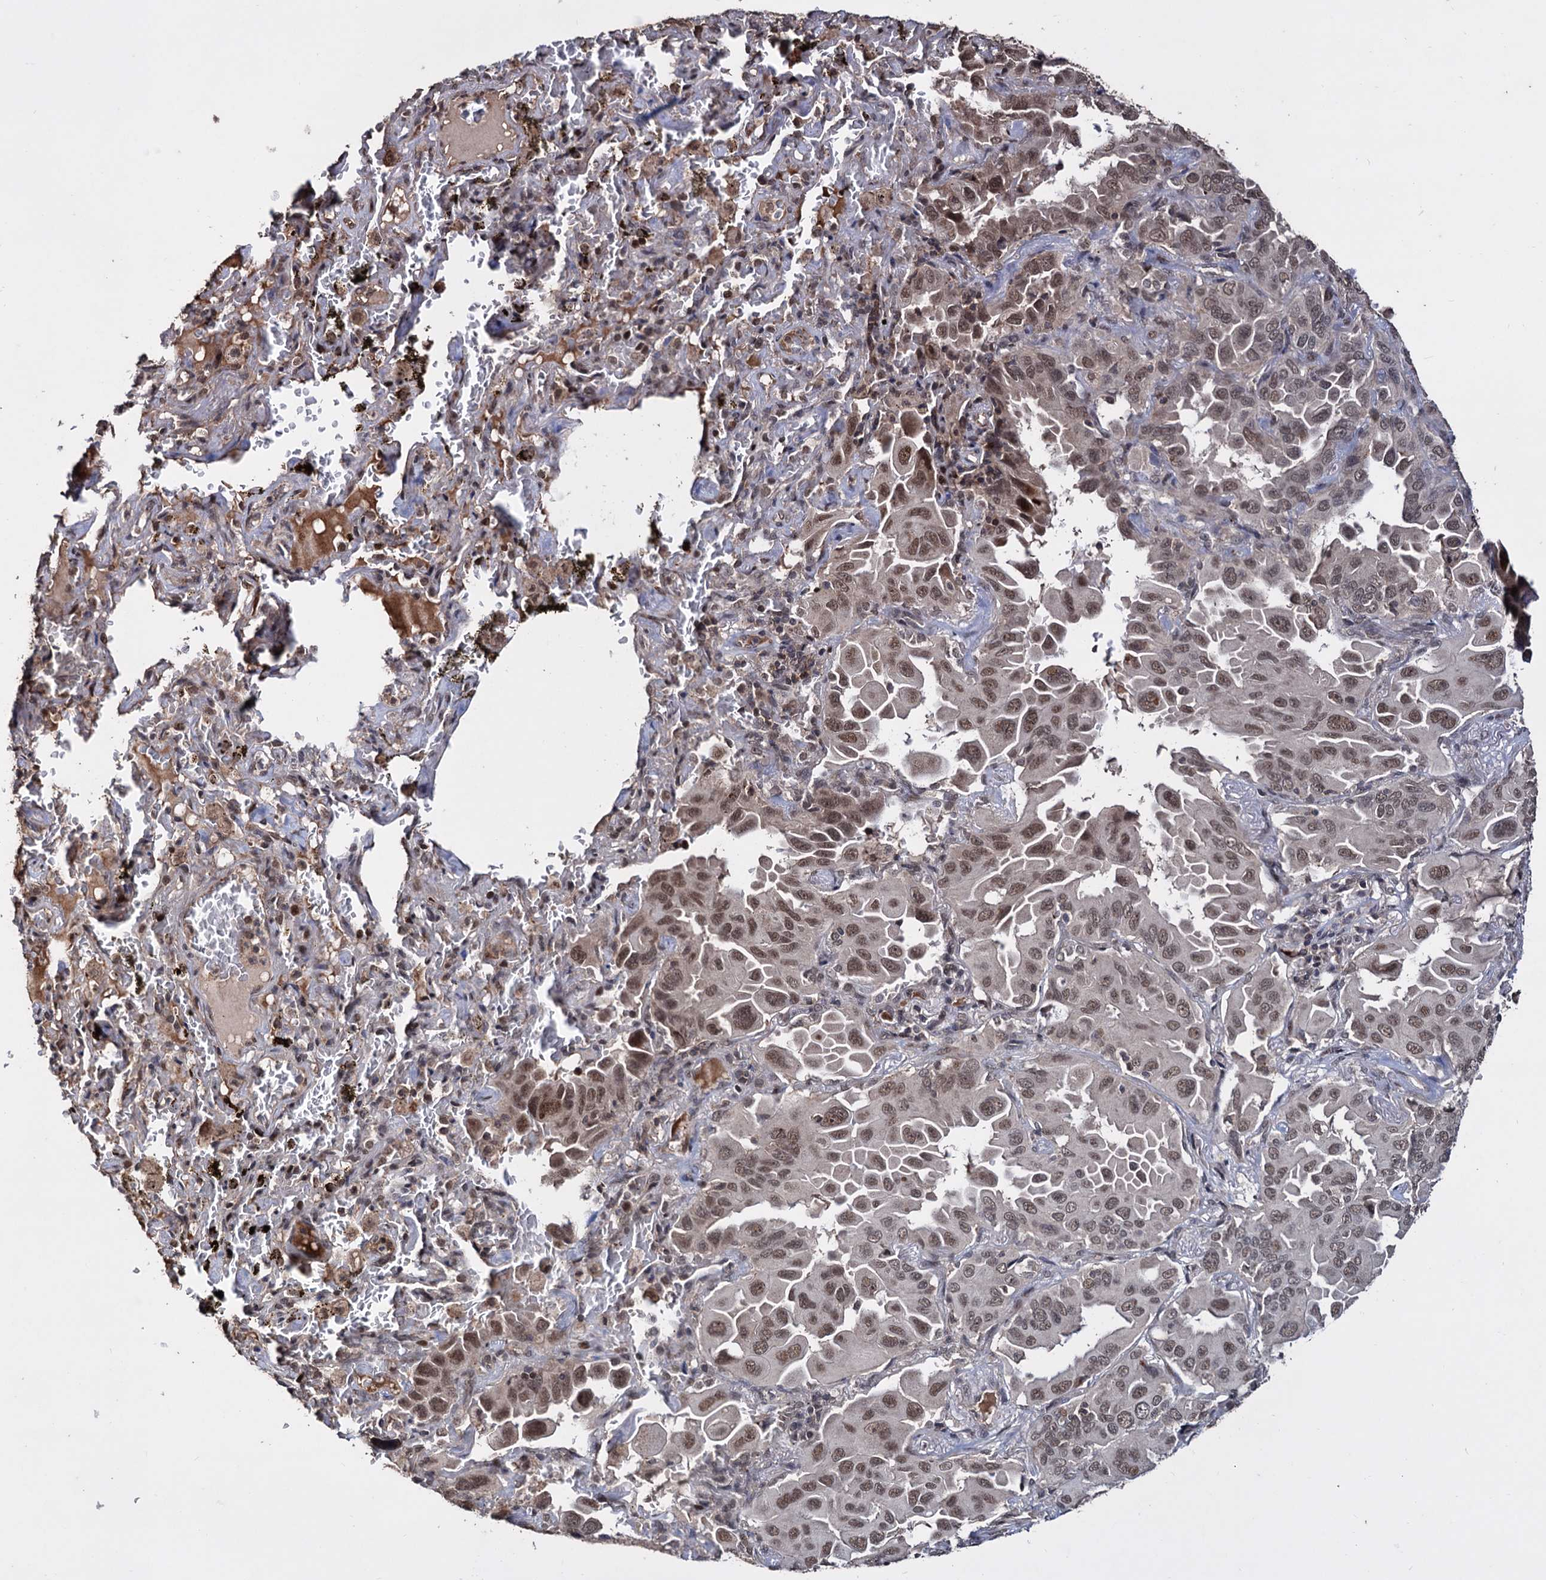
{"staining": {"intensity": "moderate", "quantity": "25%-75%", "location": "nuclear"}, "tissue": "lung cancer", "cell_type": "Tumor cells", "image_type": "cancer", "snomed": [{"axis": "morphology", "description": "Adenocarcinoma, NOS"}, {"axis": "topography", "description": "Lung"}], "caption": "Tumor cells exhibit medium levels of moderate nuclear expression in about 25%-75% of cells in adenocarcinoma (lung).", "gene": "KLF5", "patient": {"sex": "male", "age": 64}}